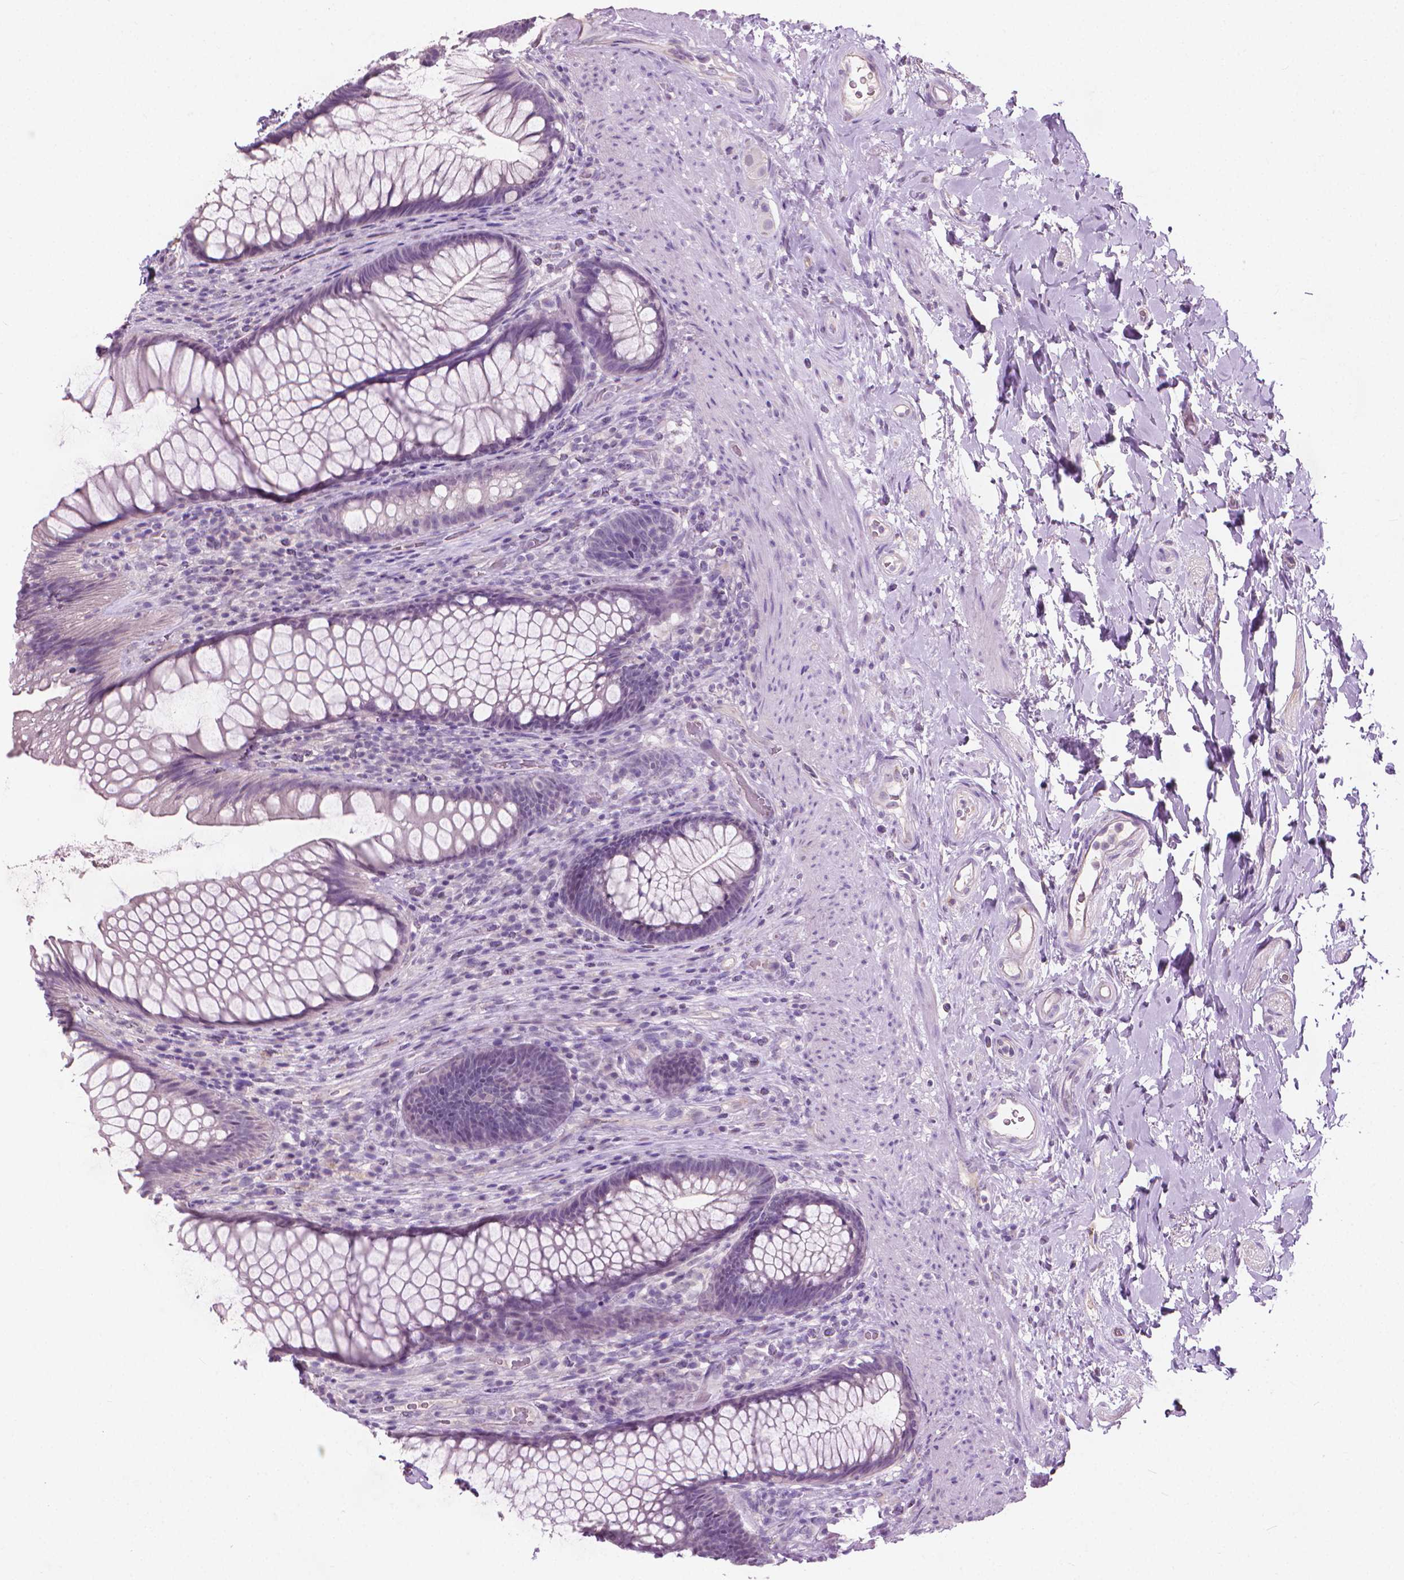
{"staining": {"intensity": "negative", "quantity": "none", "location": "none"}, "tissue": "rectum", "cell_type": "Glandular cells", "image_type": "normal", "snomed": [{"axis": "morphology", "description": "Normal tissue, NOS"}, {"axis": "topography", "description": "Smooth muscle"}, {"axis": "topography", "description": "Rectum"}], "caption": "Immunohistochemistry (IHC) of normal human rectum shows no staining in glandular cells.", "gene": "KRT73", "patient": {"sex": "male", "age": 53}}